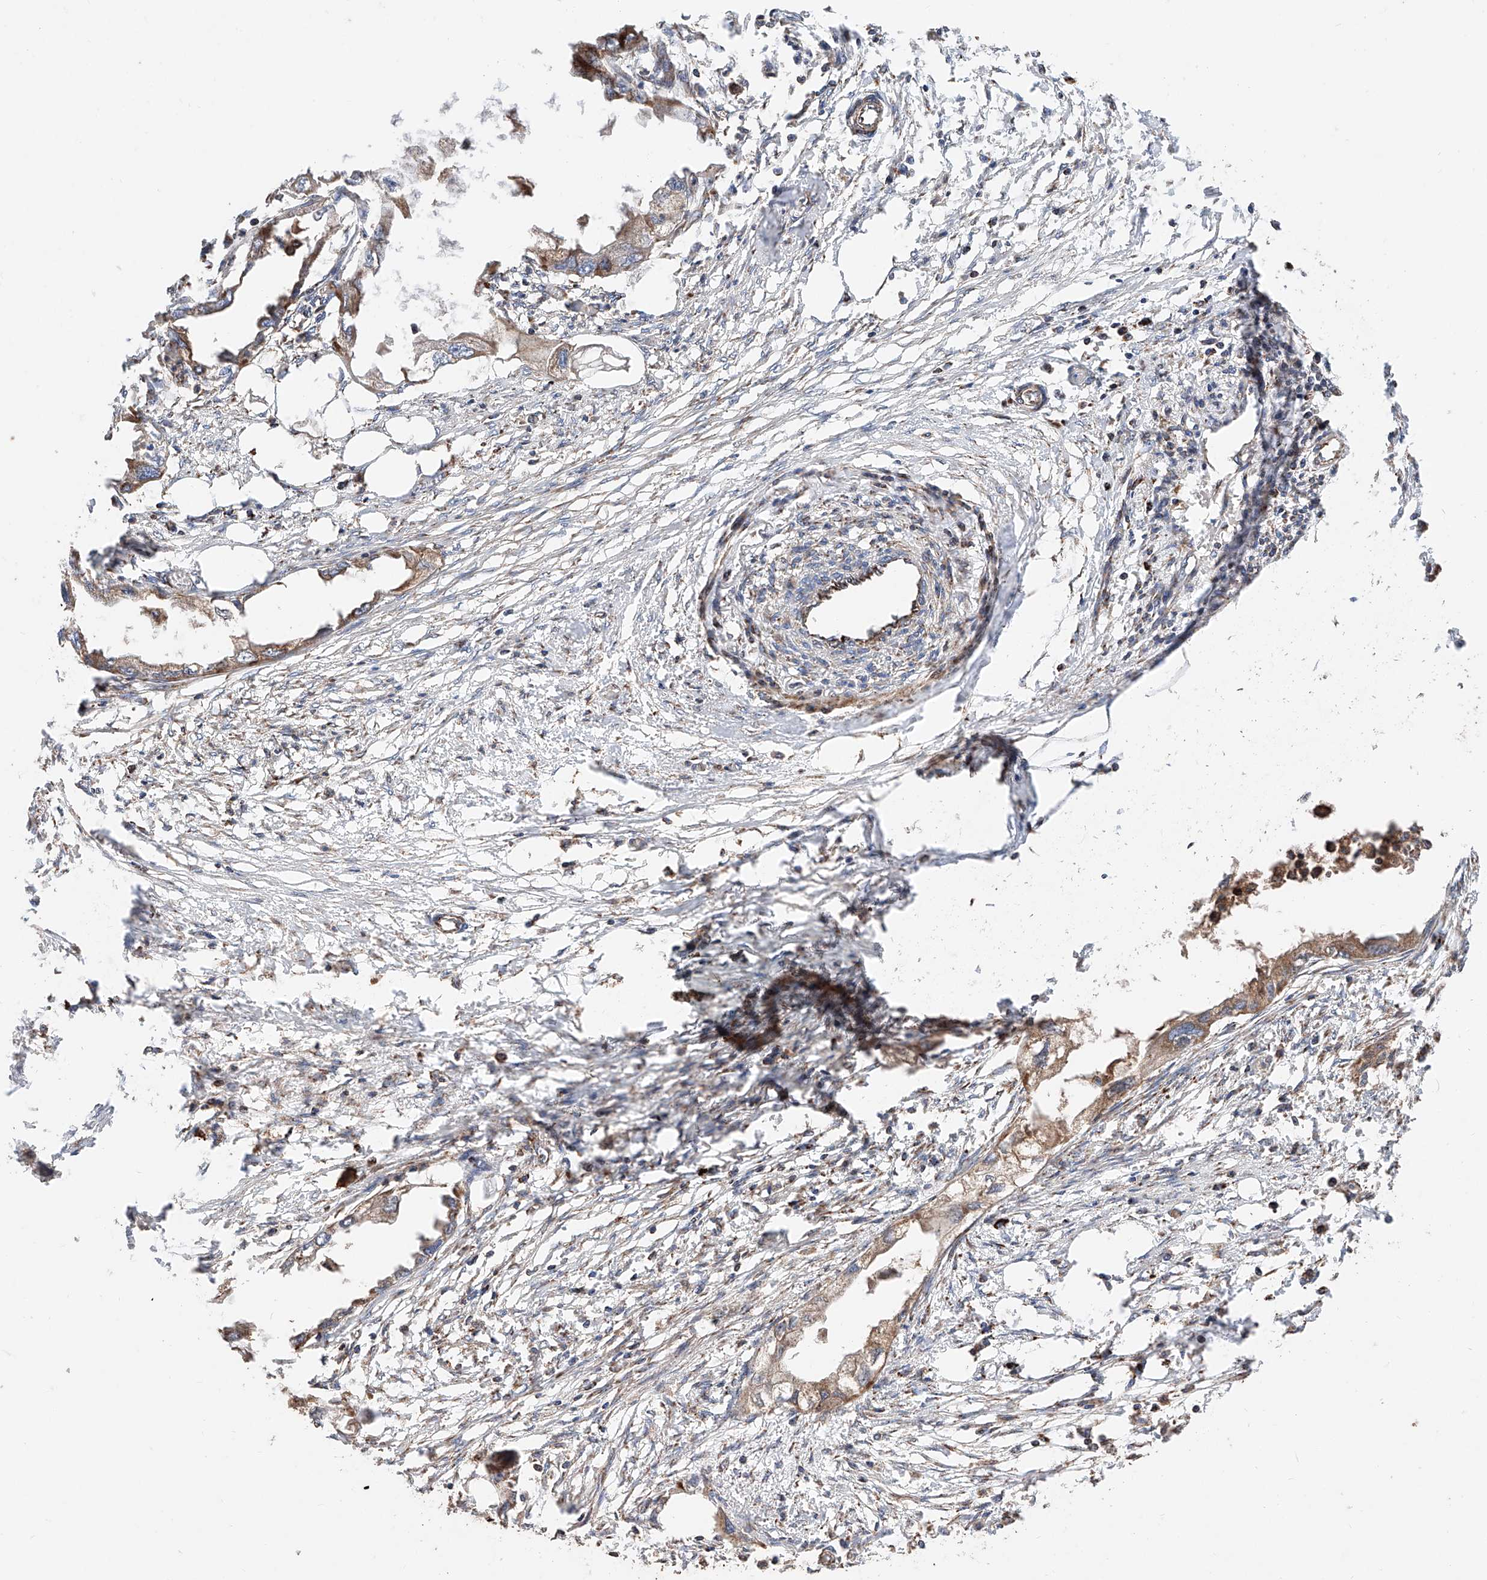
{"staining": {"intensity": "moderate", "quantity": ">75%", "location": "cytoplasmic/membranous"}, "tissue": "endometrial cancer", "cell_type": "Tumor cells", "image_type": "cancer", "snomed": [{"axis": "morphology", "description": "Adenocarcinoma, NOS"}, {"axis": "morphology", "description": "Adenocarcinoma, metastatic, NOS"}, {"axis": "topography", "description": "Adipose tissue"}, {"axis": "topography", "description": "Endometrium"}], "caption": "Immunohistochemical staining of human endometrial cancer (metastatic adenocarcinoma) displays medium levels of moderate cytoplasmic/membranous protein staining in about >75% of tumor cells.", "gene": "PISD", "patient": {"sex": "female", "age": 67}}